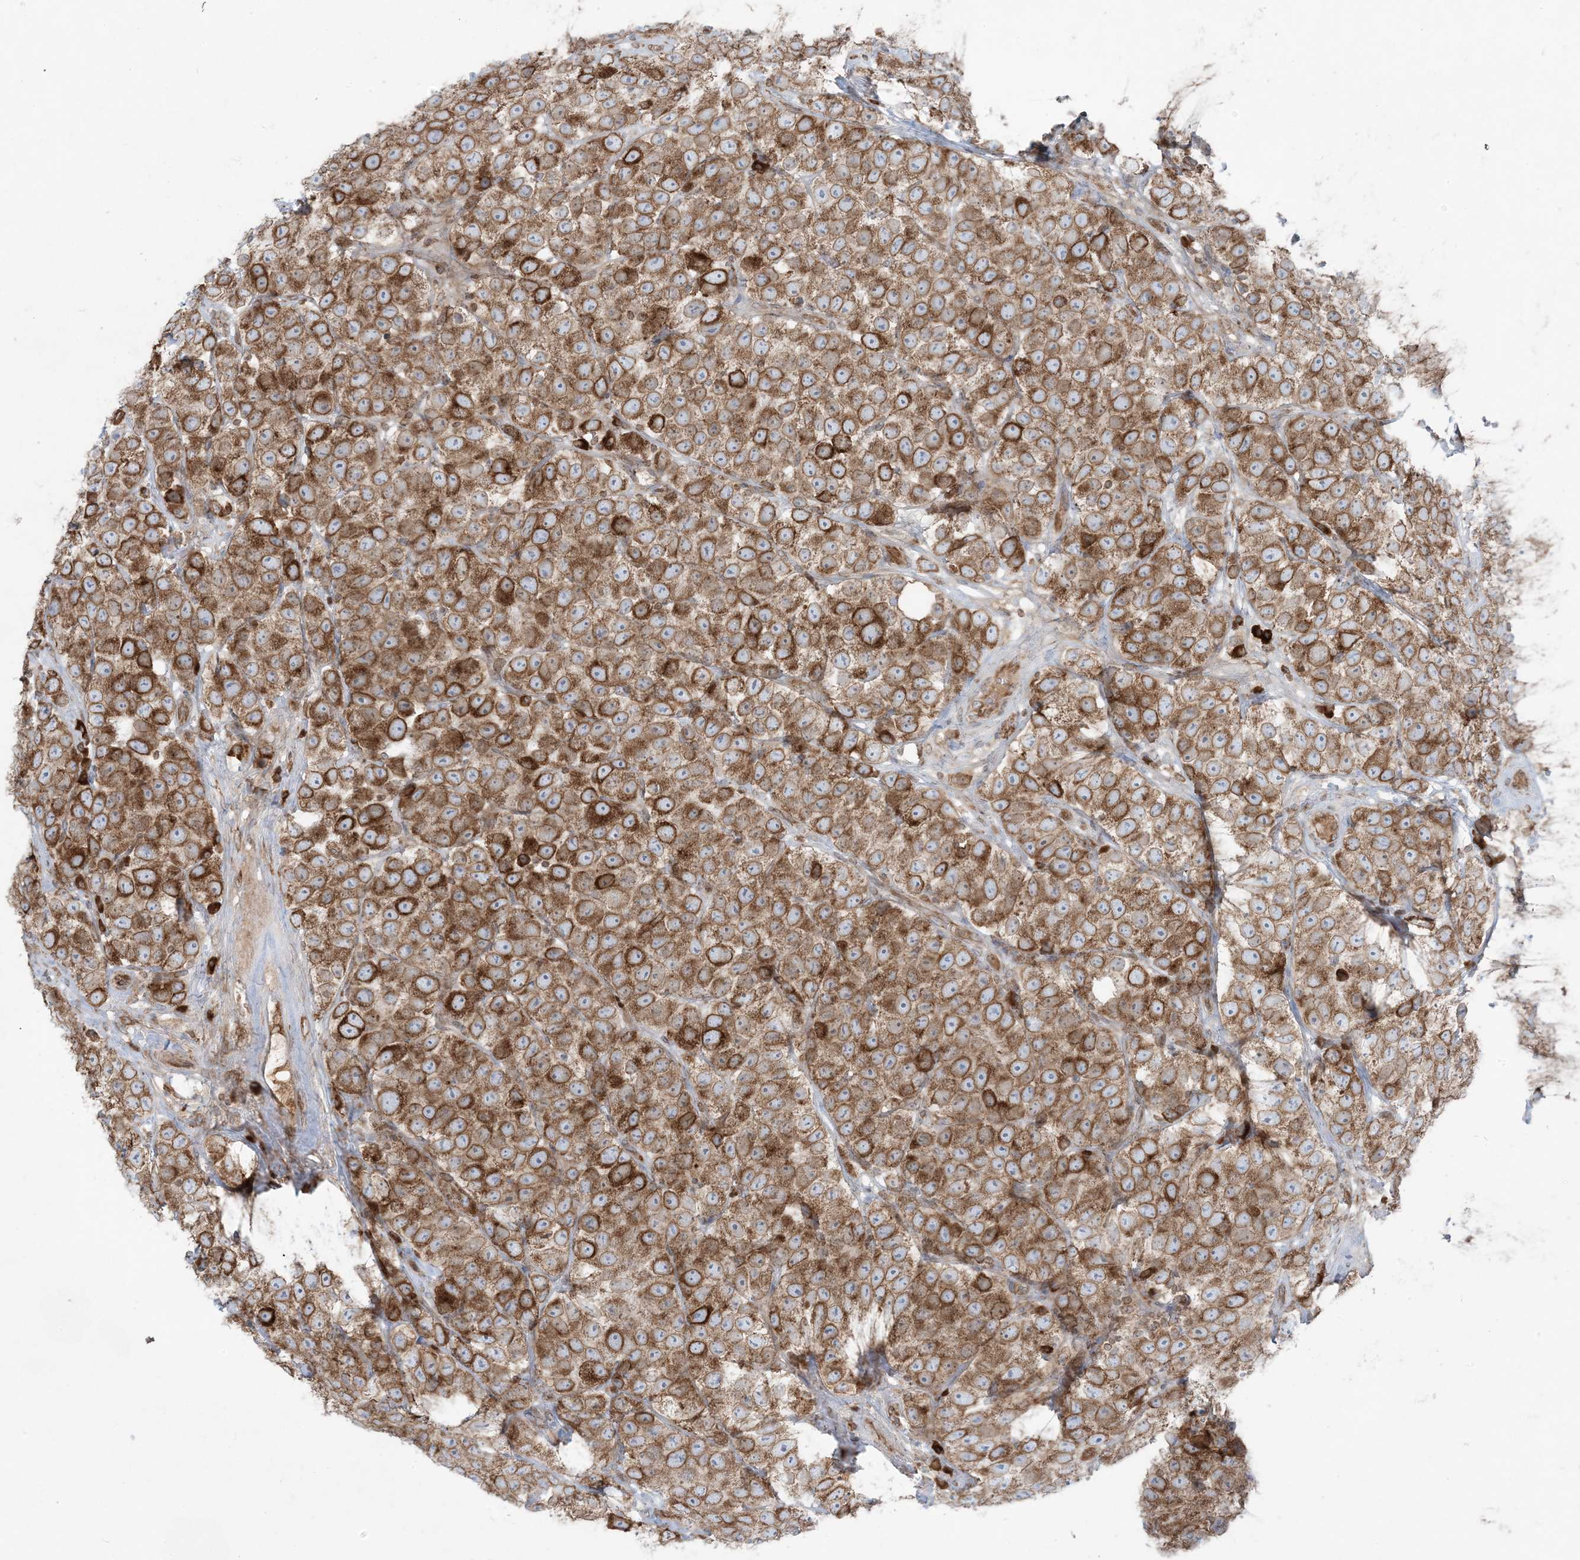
{"staining": {"intensity": "strong", "quantity": ">75%", "location": "cytoplasmic/membranous"}, "tissue": "testis cancer", "cell_type": "Tumor cells", "image_type": "cancer", "snomed": [{"axis": "morphology", "description": "Seminoma, NOS"}, {"axis": "topography", "description": "Testis"}], "caption": "High-power microscopy captured an immunohistochemistry (IHC) image of testis seminoma, revealing strong cytoplasmic/membranous staining in about >75% of tumor cells.", "gene": "UBXN4", "patient": {"sex": "male", "age": 28}}